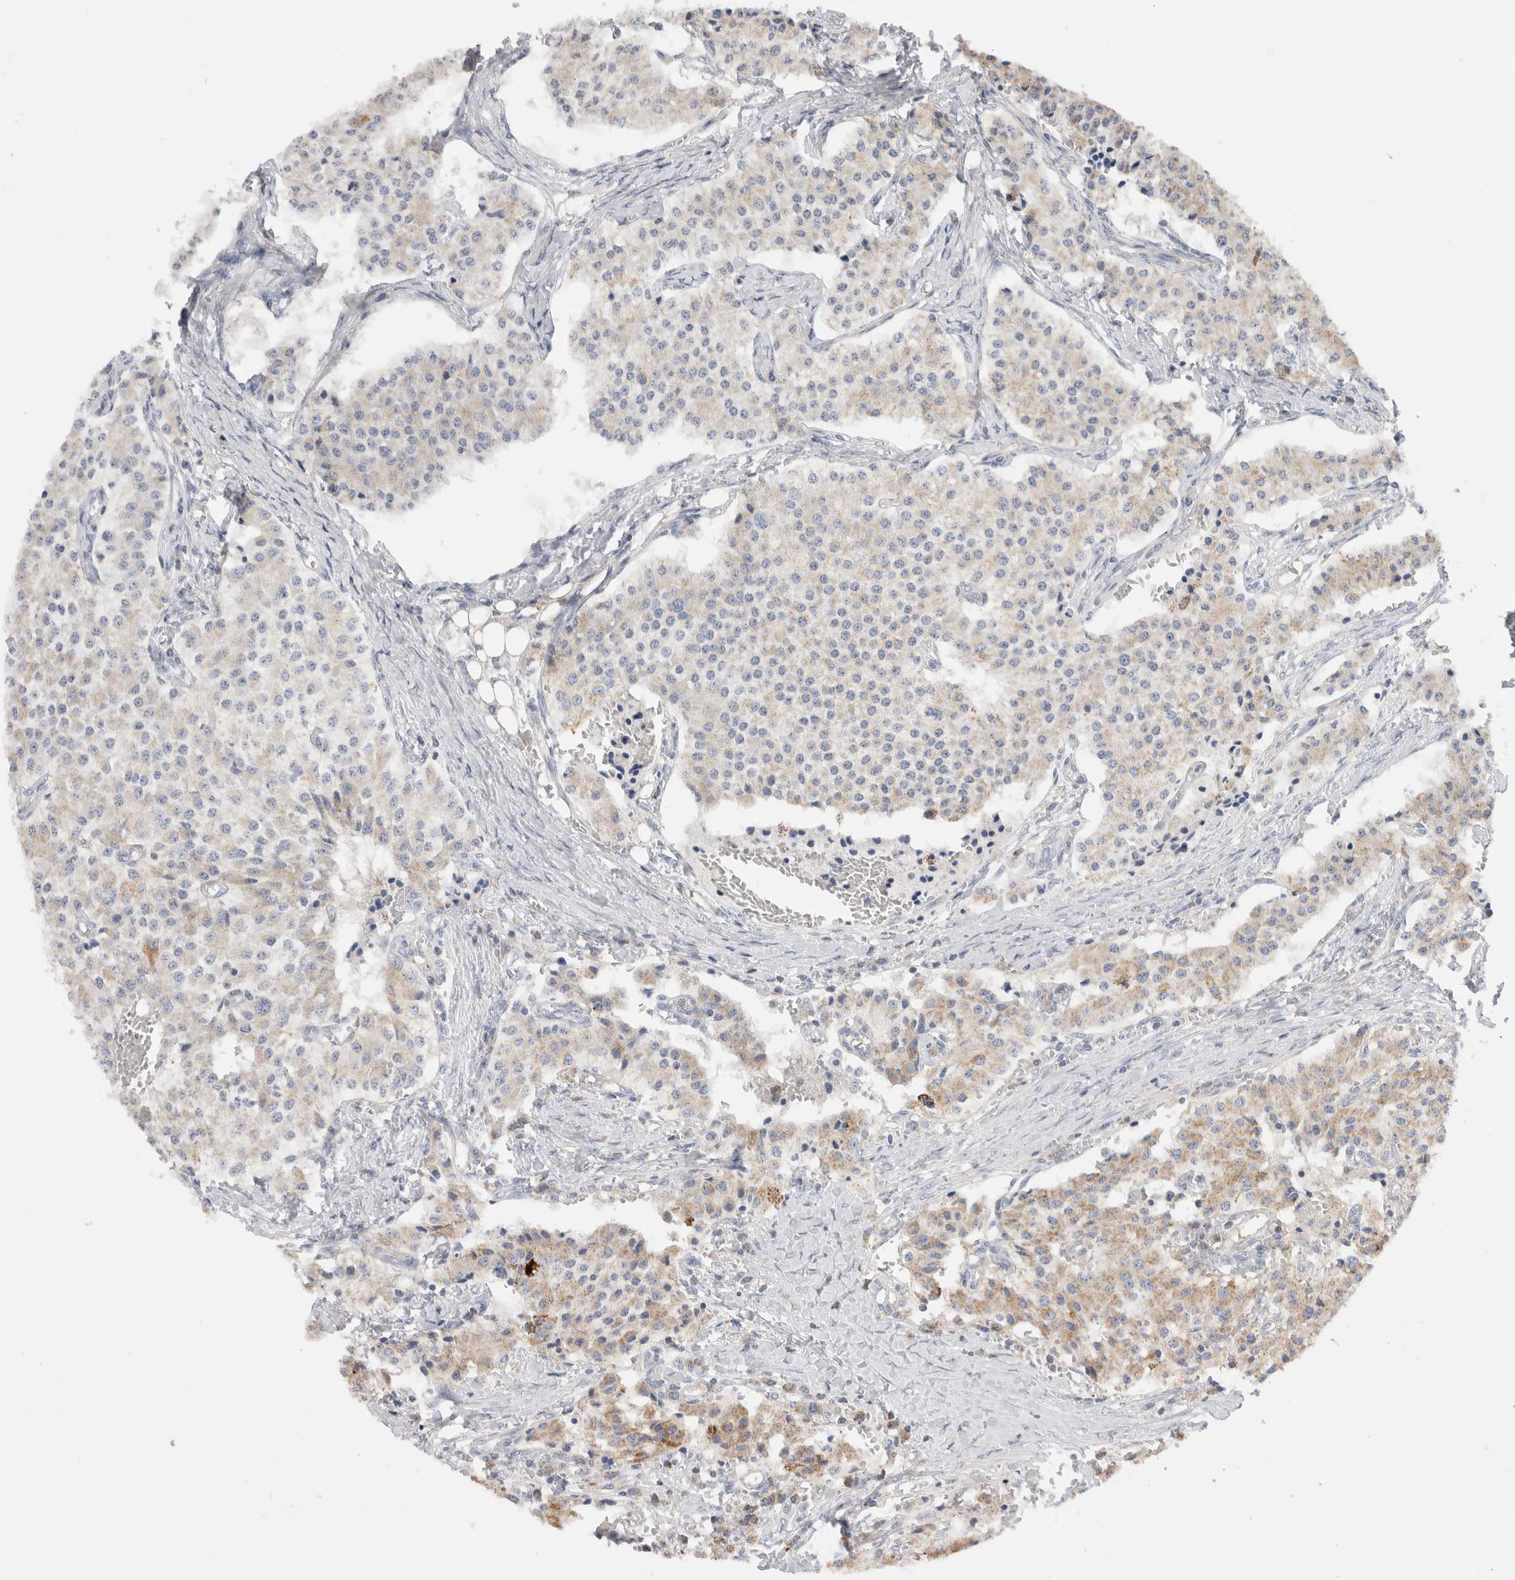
{"staining": {"intensity": "moderate", "quantity": "25%-75%", "location": "cytoplasmic/membranous"}, "tissue": "carcinoid", "cell_type": "Tumor cells", "image_type": "cancer", "snomed": [{"axis": "morphology", "description": "Carcinoid, malignant, NOS"}, {"axis": "topography", "description": "Colon"}], "caption": "This is an image of immunohistochemistry (IHC) staining of carcinoid, which shows moderate expression in the cytoplasmic/membranous of tumor cells.", "gene": "CHADL", "patient": {"sex": "female", "age": 52}}